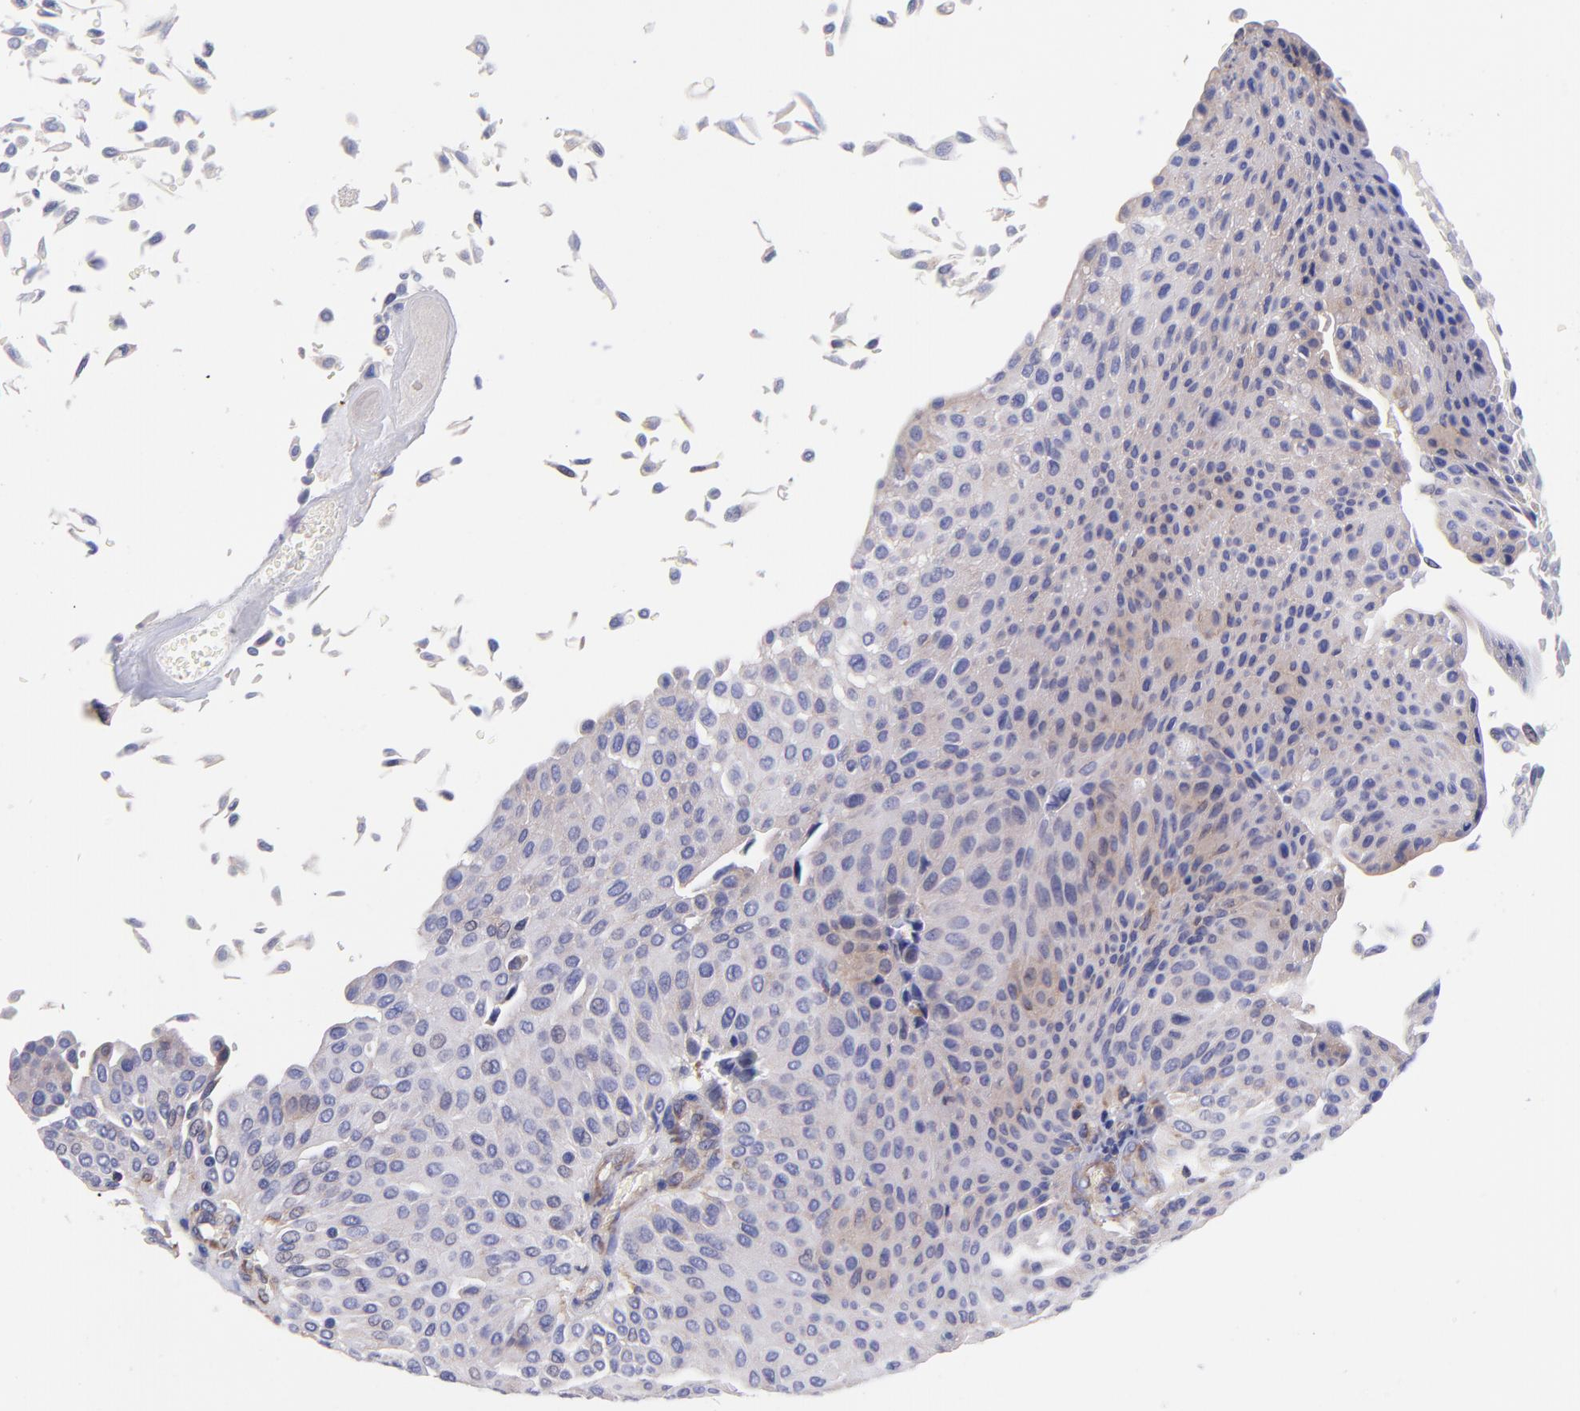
{"staining": {"intensity": "negative", "quantity": "none", "location": "none"}, "tissue": "urothelial cancer", "cell_type": "Tumor cells", "image_type": "cancer", "snomed": [{"axis": "morphology", "description": "Urothelial carcinoma, Low grade"}, {"axis": "topography", "description": "Urinary bladder"}], "caption": "This is an IHC micrograph of urothelial cancer. There is no expression in tumor cells.", "gene": "PREX1", "patient": {"sex": "male", "age": 64}}